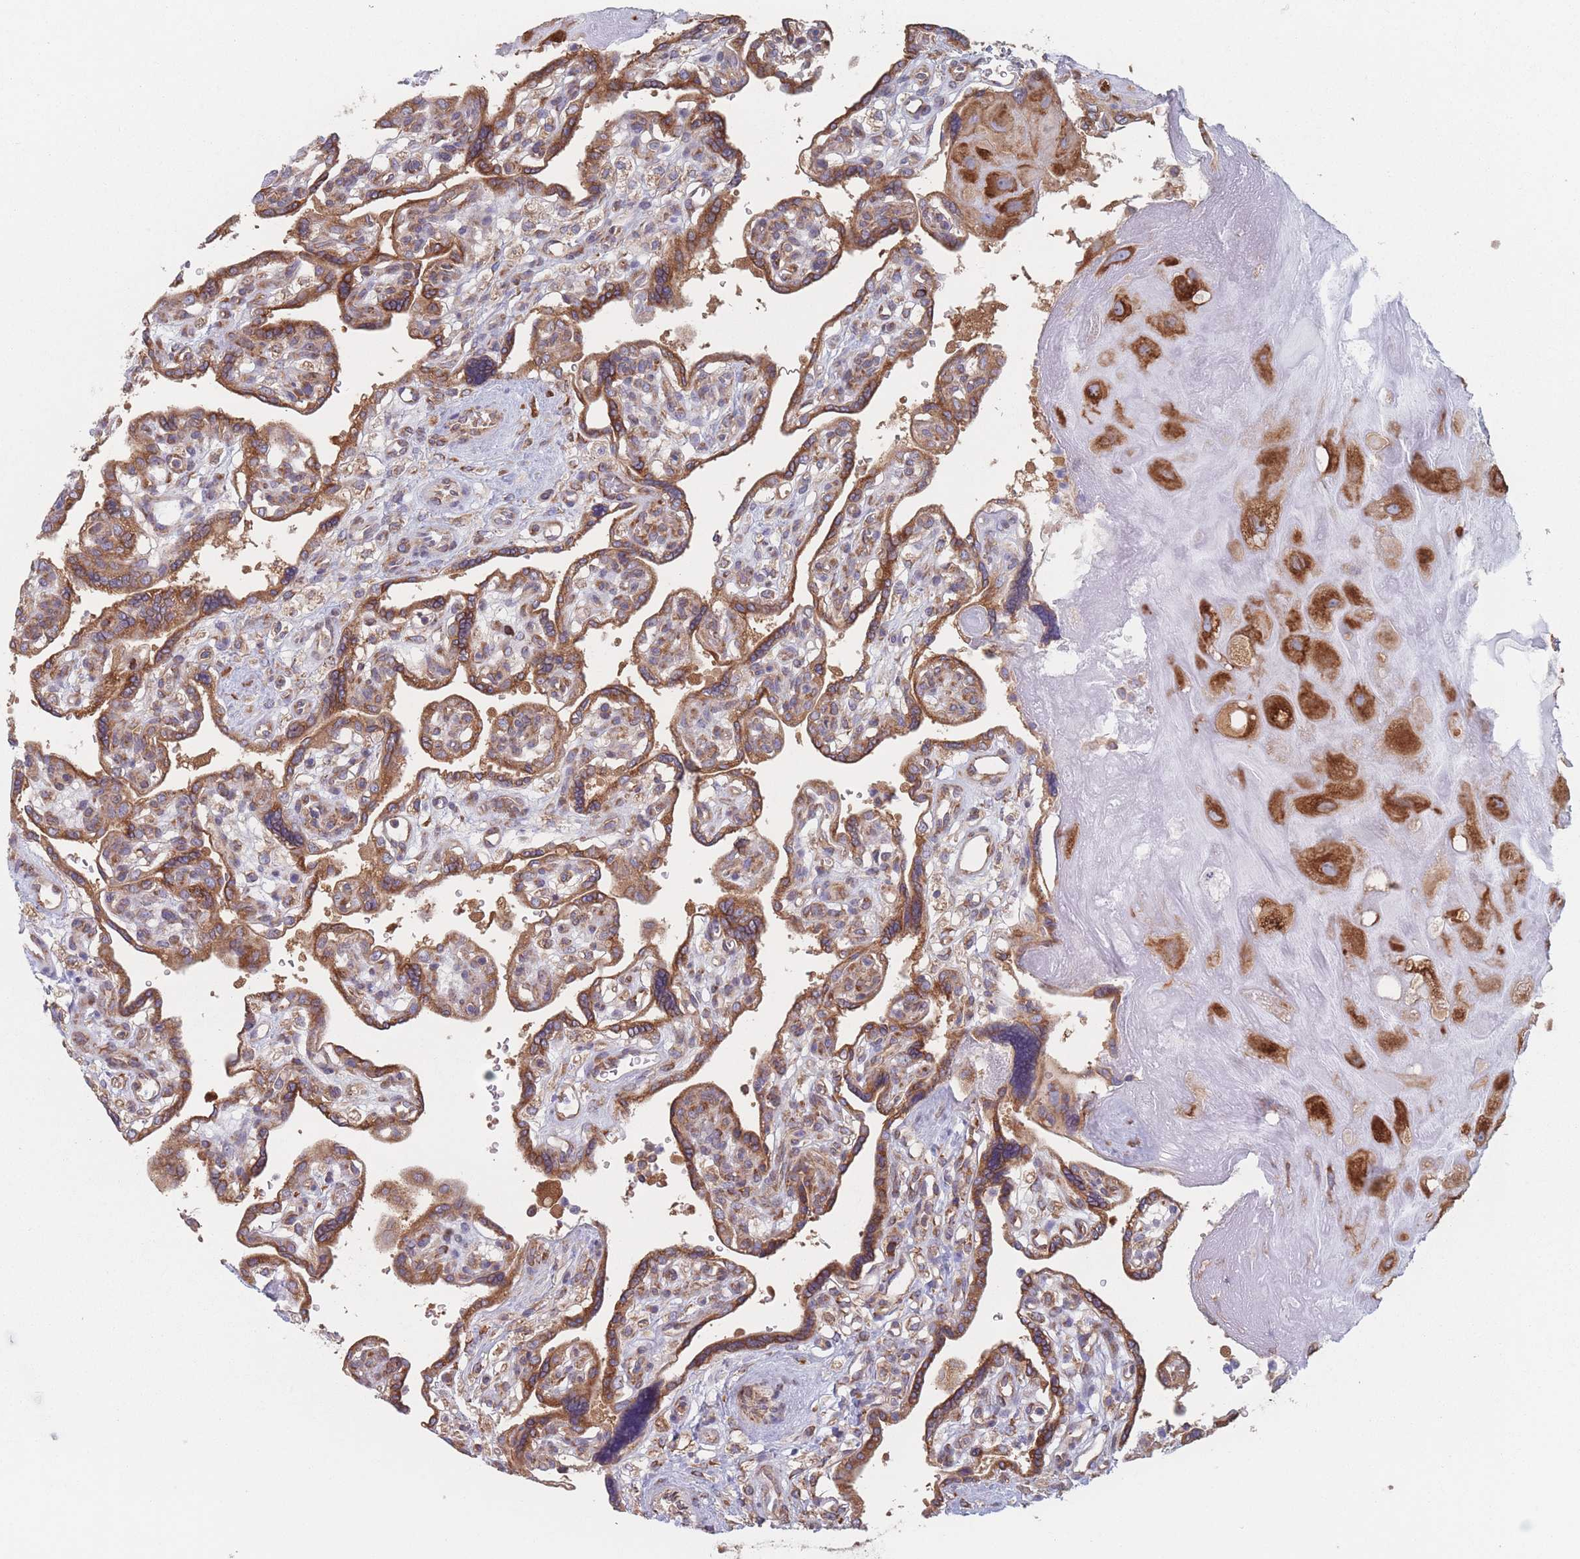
{"staining": {"intensity": "strong", "quantity": ">75%", "location": "cytoplasmic/membranous"}, "tissue": "placenta", "cell_type": "Decidual cells", "image_type": "normal", "snomed": [{"axis": "morphology", "description": "Normal tissue, NOS"}, {"axis": "topography", "description": "Placenta"}], "caption": "Placenta stained with a brown dye displays strong cytoplasmic/membranous positive expression in about >75% of decidual cells.", "gene": "EEF1B2", "patient": {"sex": "female", "age": 39}}